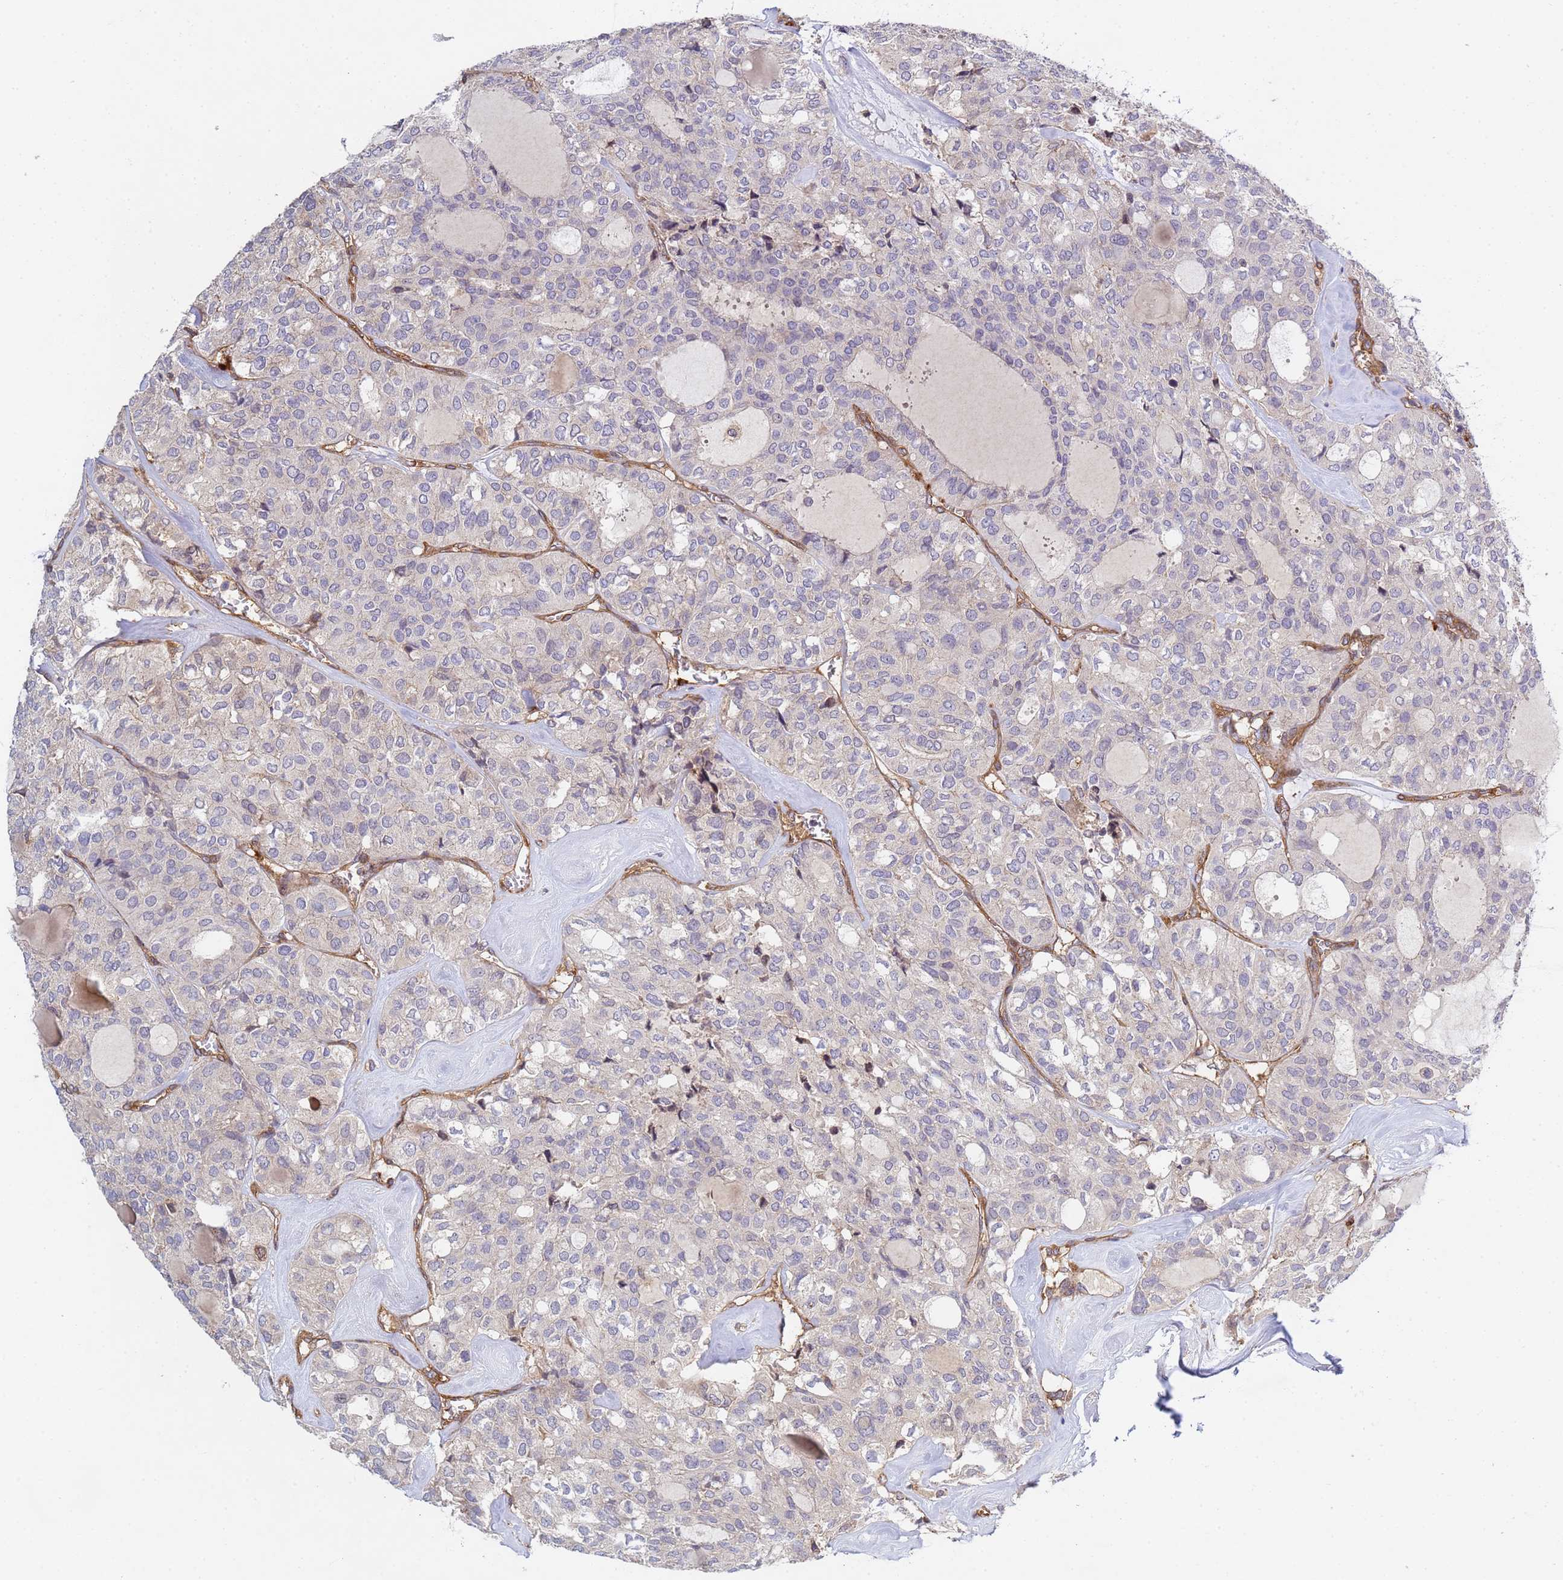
{"staining": {"intensity": "negative", "quantity": "none", "location": "none"}, "tissue": "thyroid cancer", "cell_type": "Tumor cells", "image_type": "cancer", "snomed": [{"axis": "morphology", "description": "Follicular adenoma carcinoma, NOS"}, {"axis": "topography", "description": "Thyroid gland"}], "caption": "Protein analysis of thyroid cancer reveals no significant expression in tumor cells. Nuclei are stained in blue.", "gene": "C8orf34", "patient": {"sex": "male", "age": 75}}